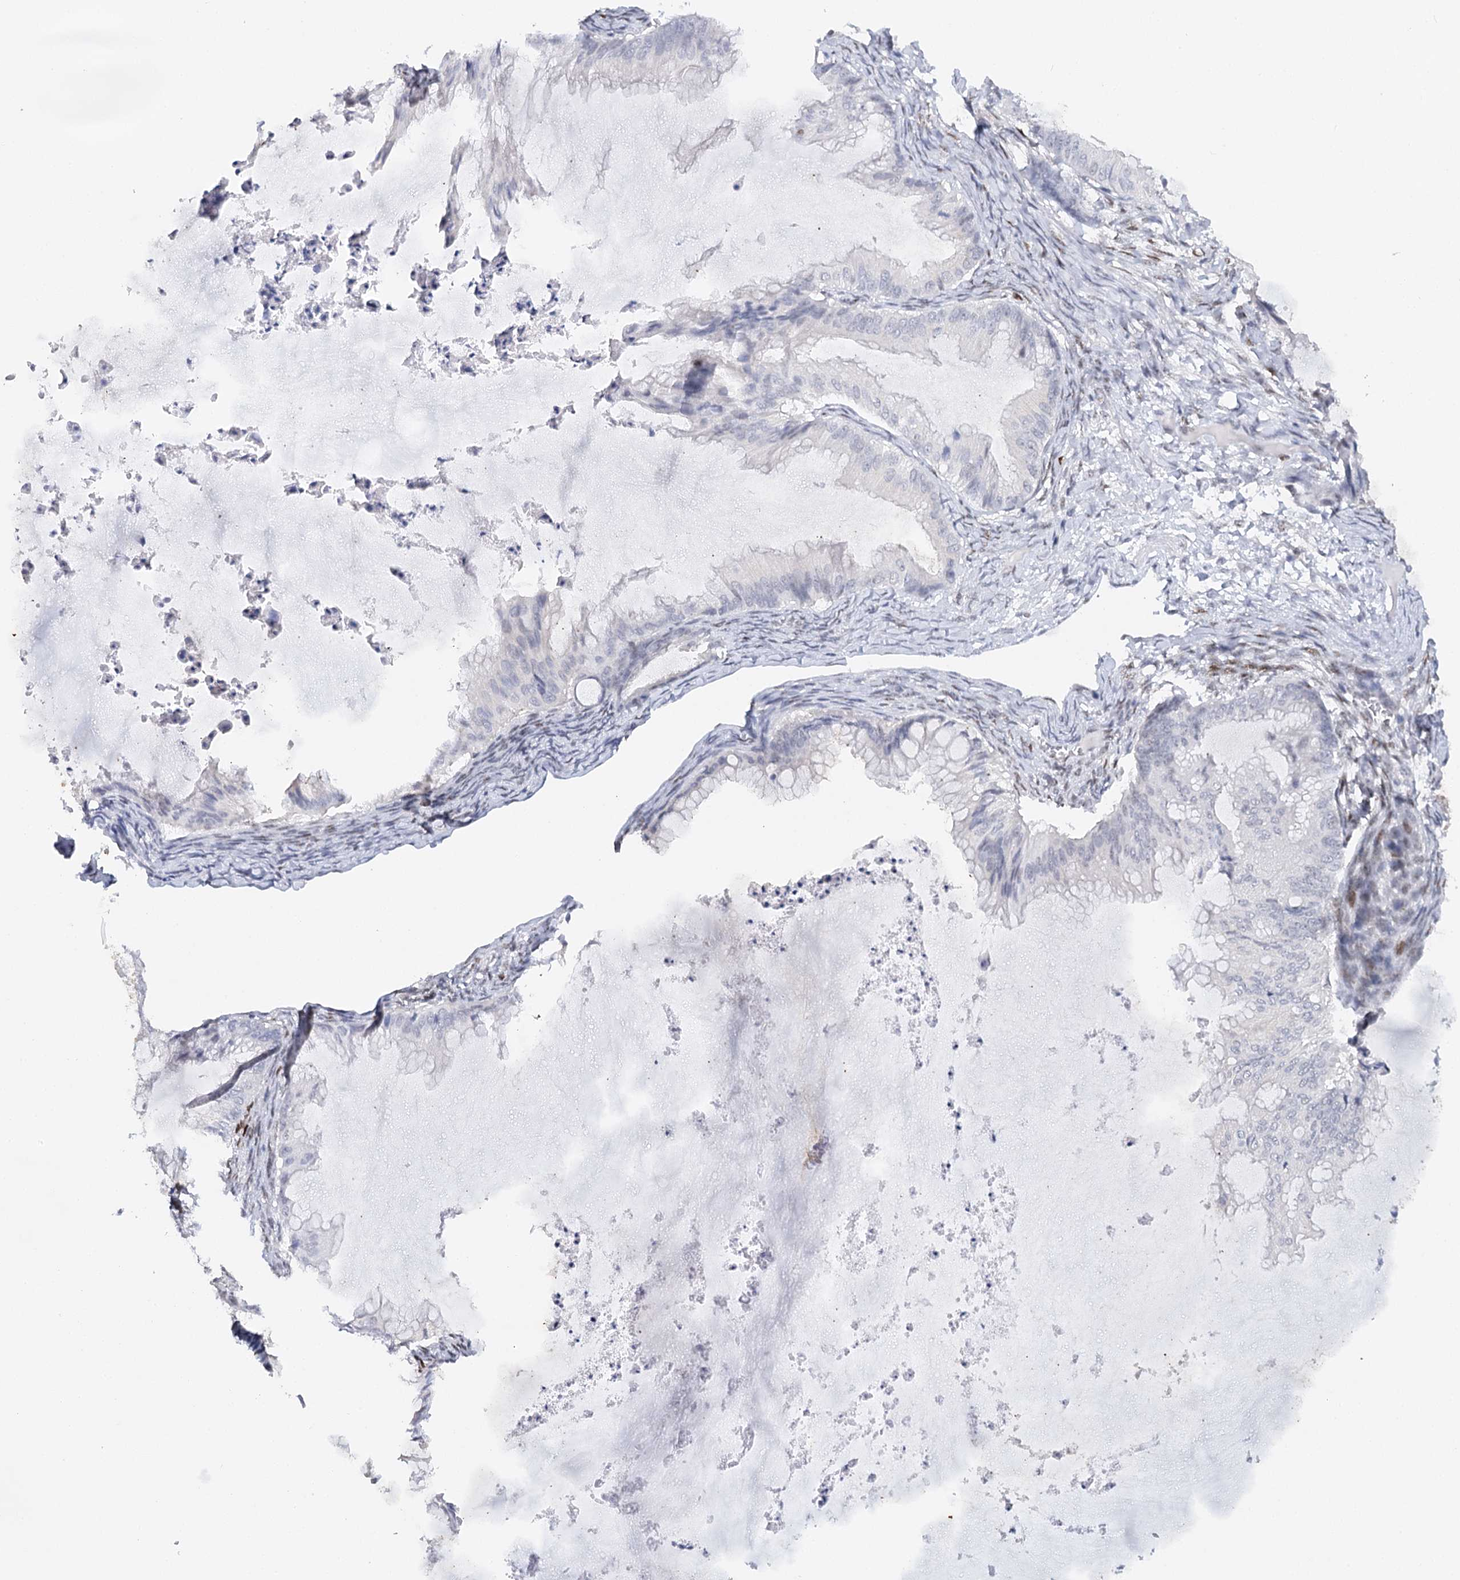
{"staining": {"intensity": "negative", "quantity": "none", "location": "none"}, "tissue": "ovarian cancer", "cell_type": "Tumor cells", "image_type": "cancer", "snomed": [{"axis": "morphology", "description": "Cystadenocarcinoma, mucinous, NOS"}, {"axis": "topography", "description": "Ovary"}], "caption": "Immunohistochemistry (IHC) histopathology image of neoplastic tissue: human ovarian cancer stained with DAB (3,3'-diaminobenzidine) shows no significant protein positivity in tumor cells.", "gene": "TP53", "patient": {"sex": "female", "age": 71}}